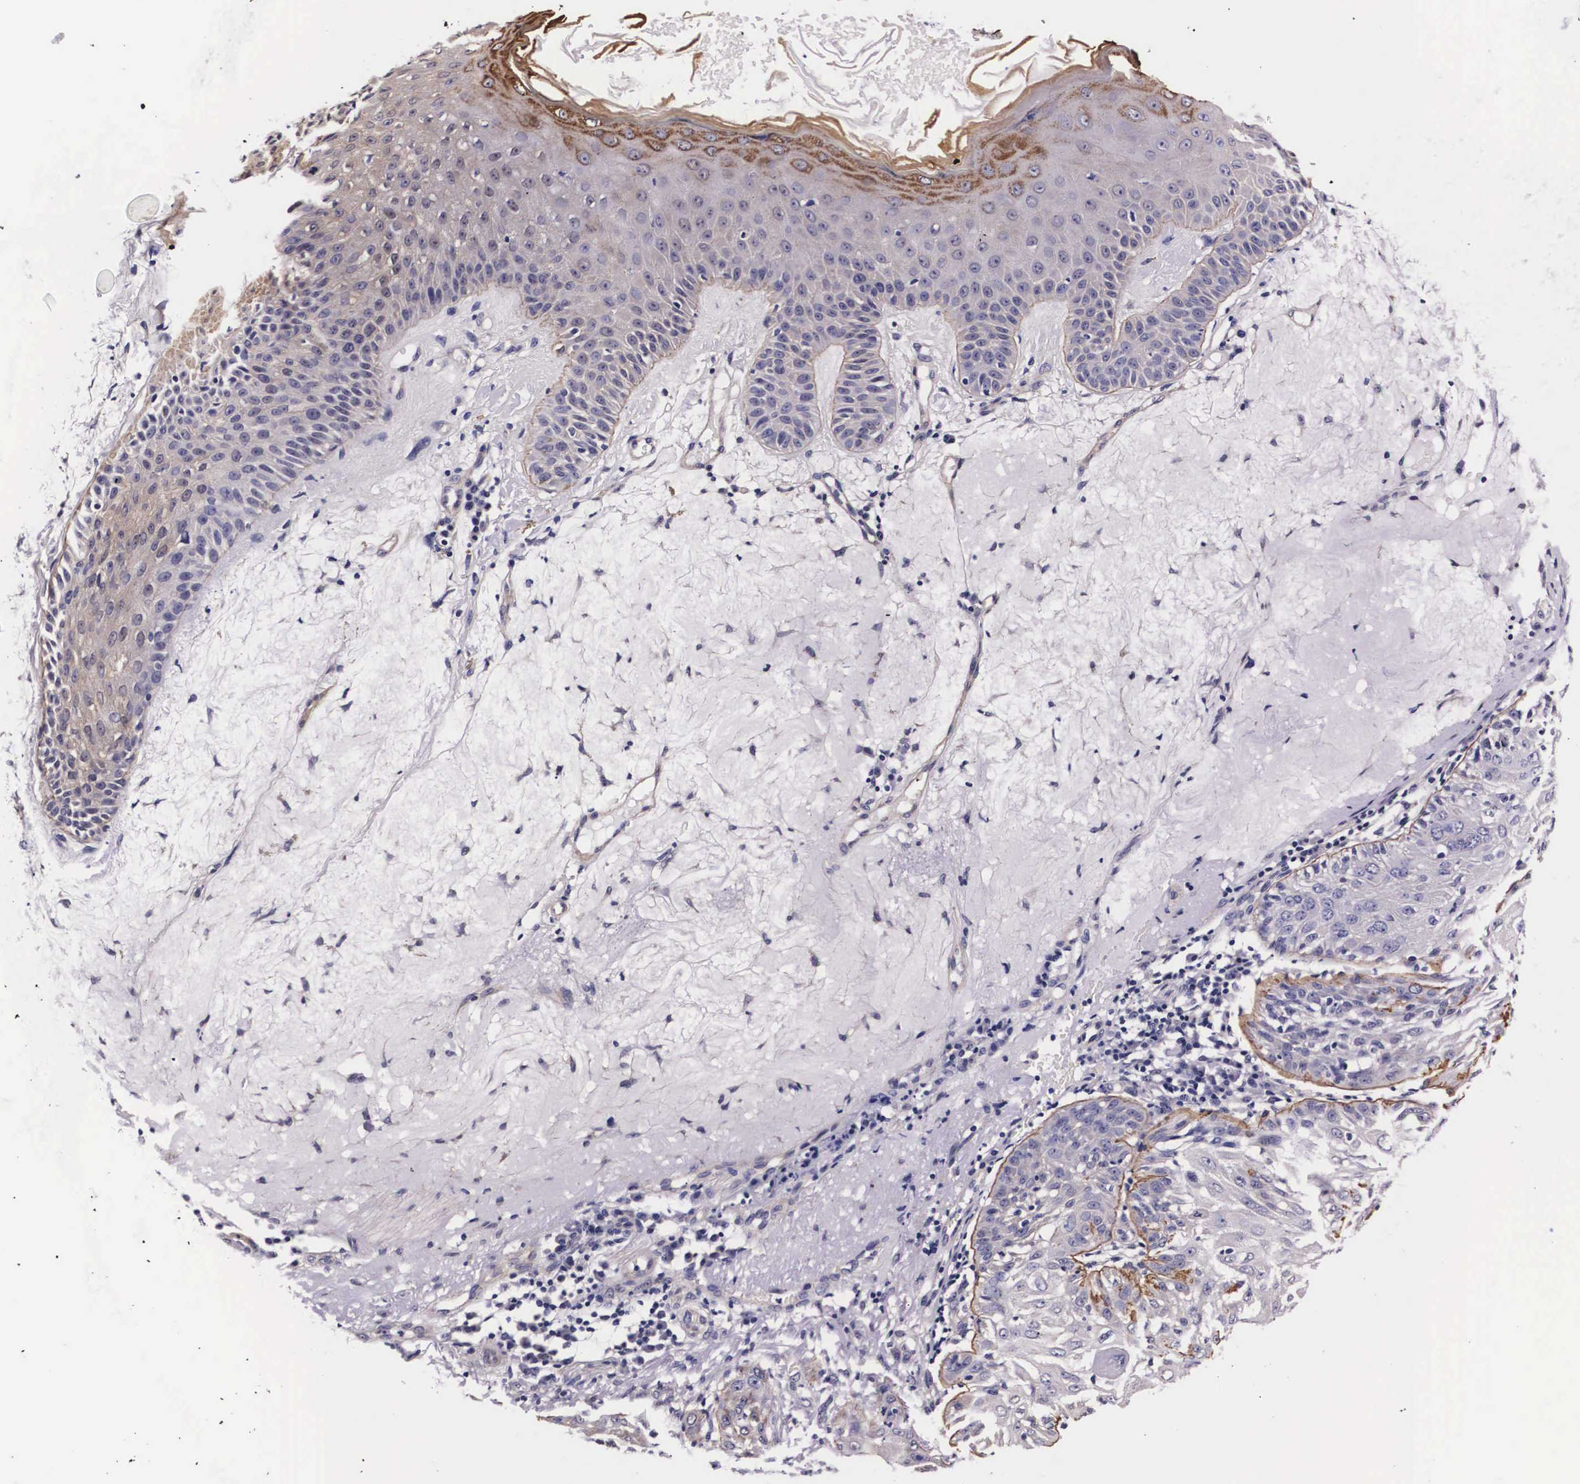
{"staining": {"intensity": "moderate", "quantity": "<25%", "location": "cytoplasmic/membranous"}, "tissue": "skin cancer", "cell_type": "Tumor cells", "image_type": "cancer", "snomed": [{"axis": "morphology", "description": "Squamous cell carcinoma, NOS"}, {"axis": "topography", "description": "Skin"}], "caption": "The image demonstrates immunohistochemical staining of skin cancer. There is moderate cytoplasmic/membranous staining is appreciated in about <25% of tumor cells. (IHC, brightfield microscopy, high magnification).", "gene": "PHETA2", "patient": {"sex": "female", "age": 89}}